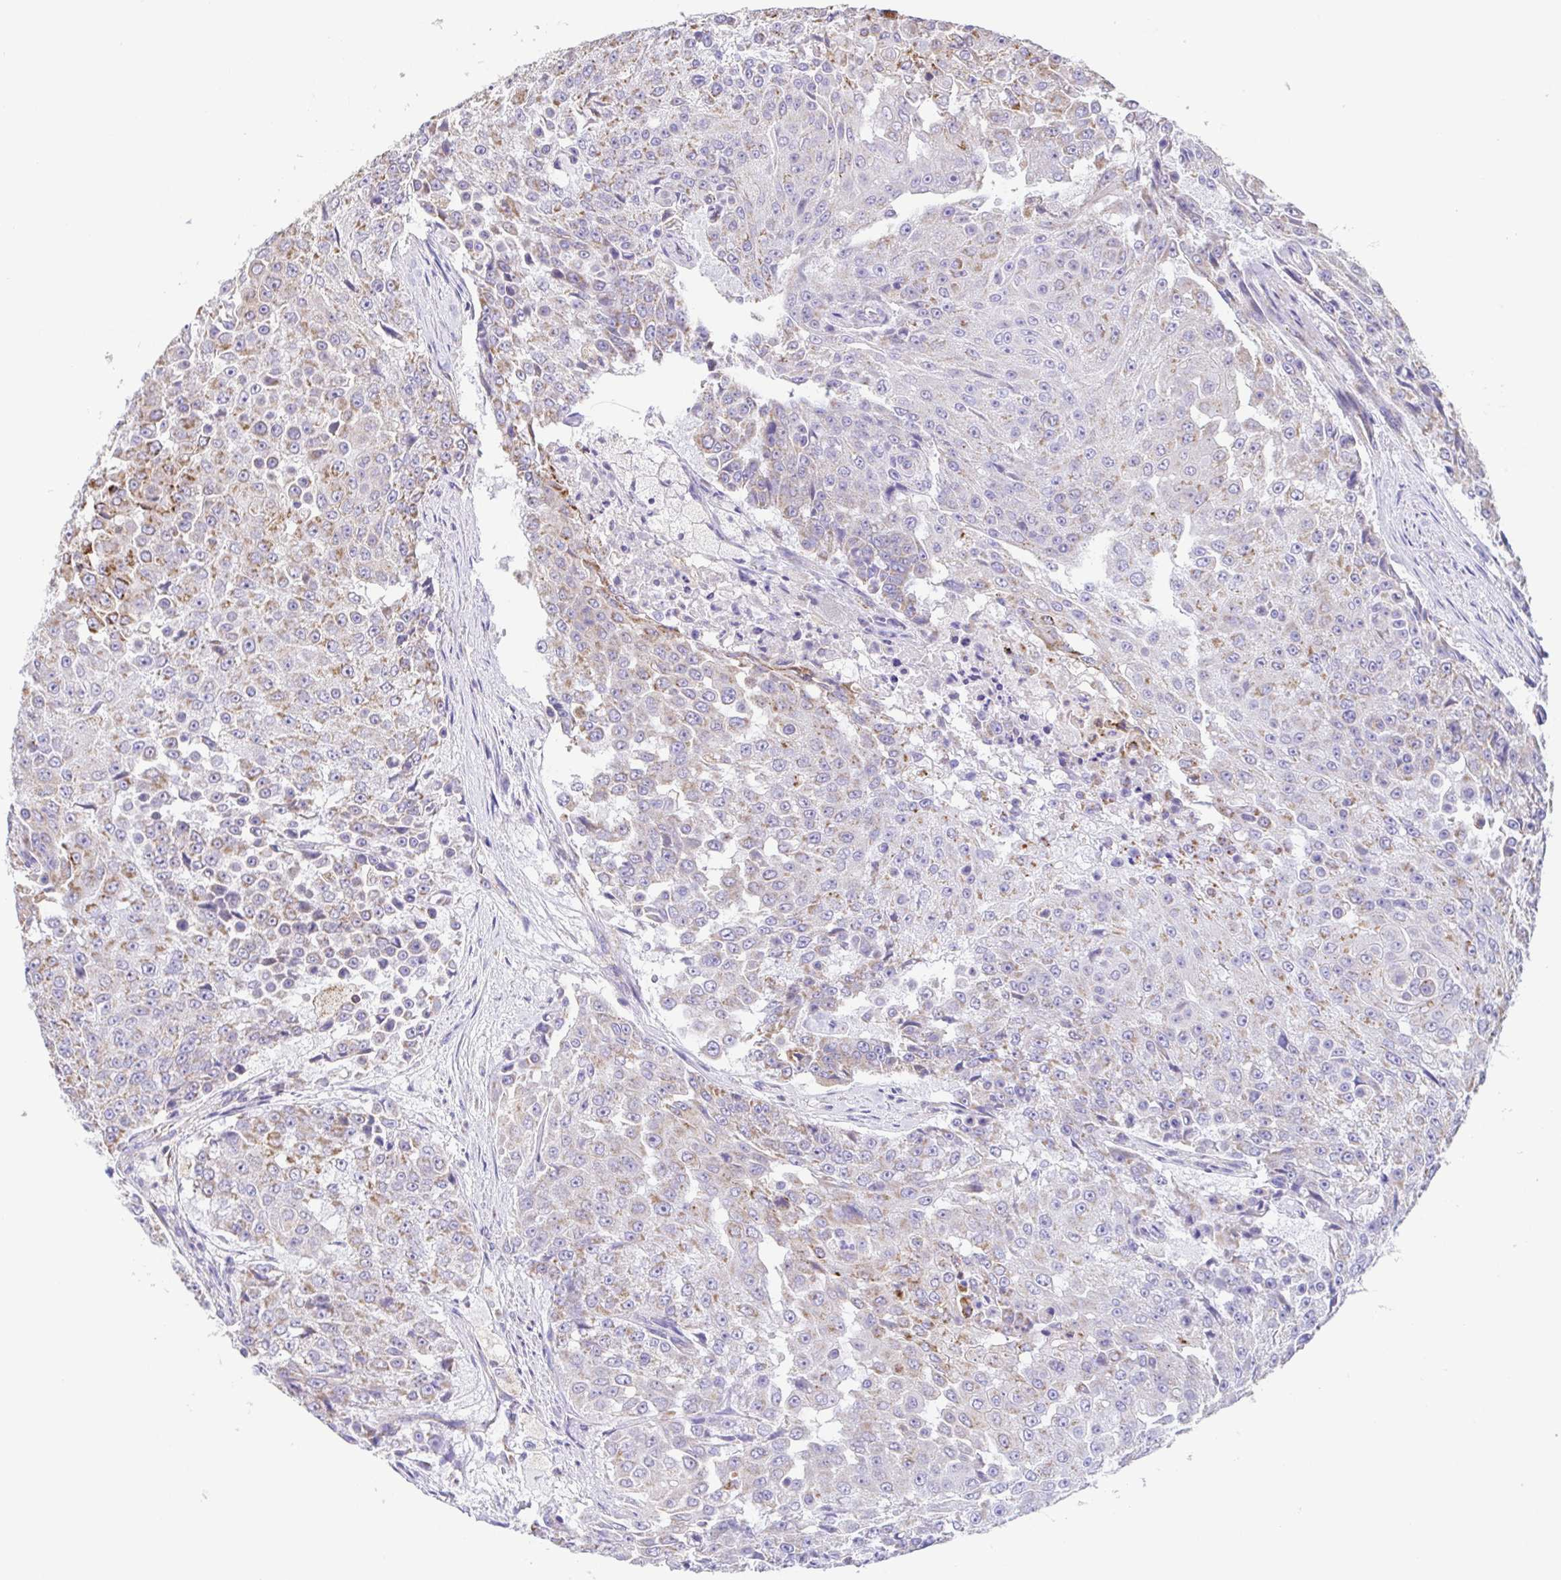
{"staining": {"intensity": "weak", "quantity": "25%-75%", "location": "cytoplasmic/membranous"}, "tissue": "urothelial cancer", "cell_type": "Tumor cells", "image_type": "cancer", "snomed": [{"axis": "morphology", "description": "Urothelial carcinoma, High grade"}, {"axis": "topography", "description": "Urinary bladder"}], "caption": "The photomicrograph demonstrates immunohistochemical staining of high-grade urothelial carcinoma. There is weak cytoplasmic/membranous positivity is identified in approximately 25%-75% of tumor cells. (Stains: DAB in brown, nuclei in blue, Microscopy: brightfield microscopy at high magnification).", "gene": "GINM1", "patient": {"sex": "female", "age": 63}}